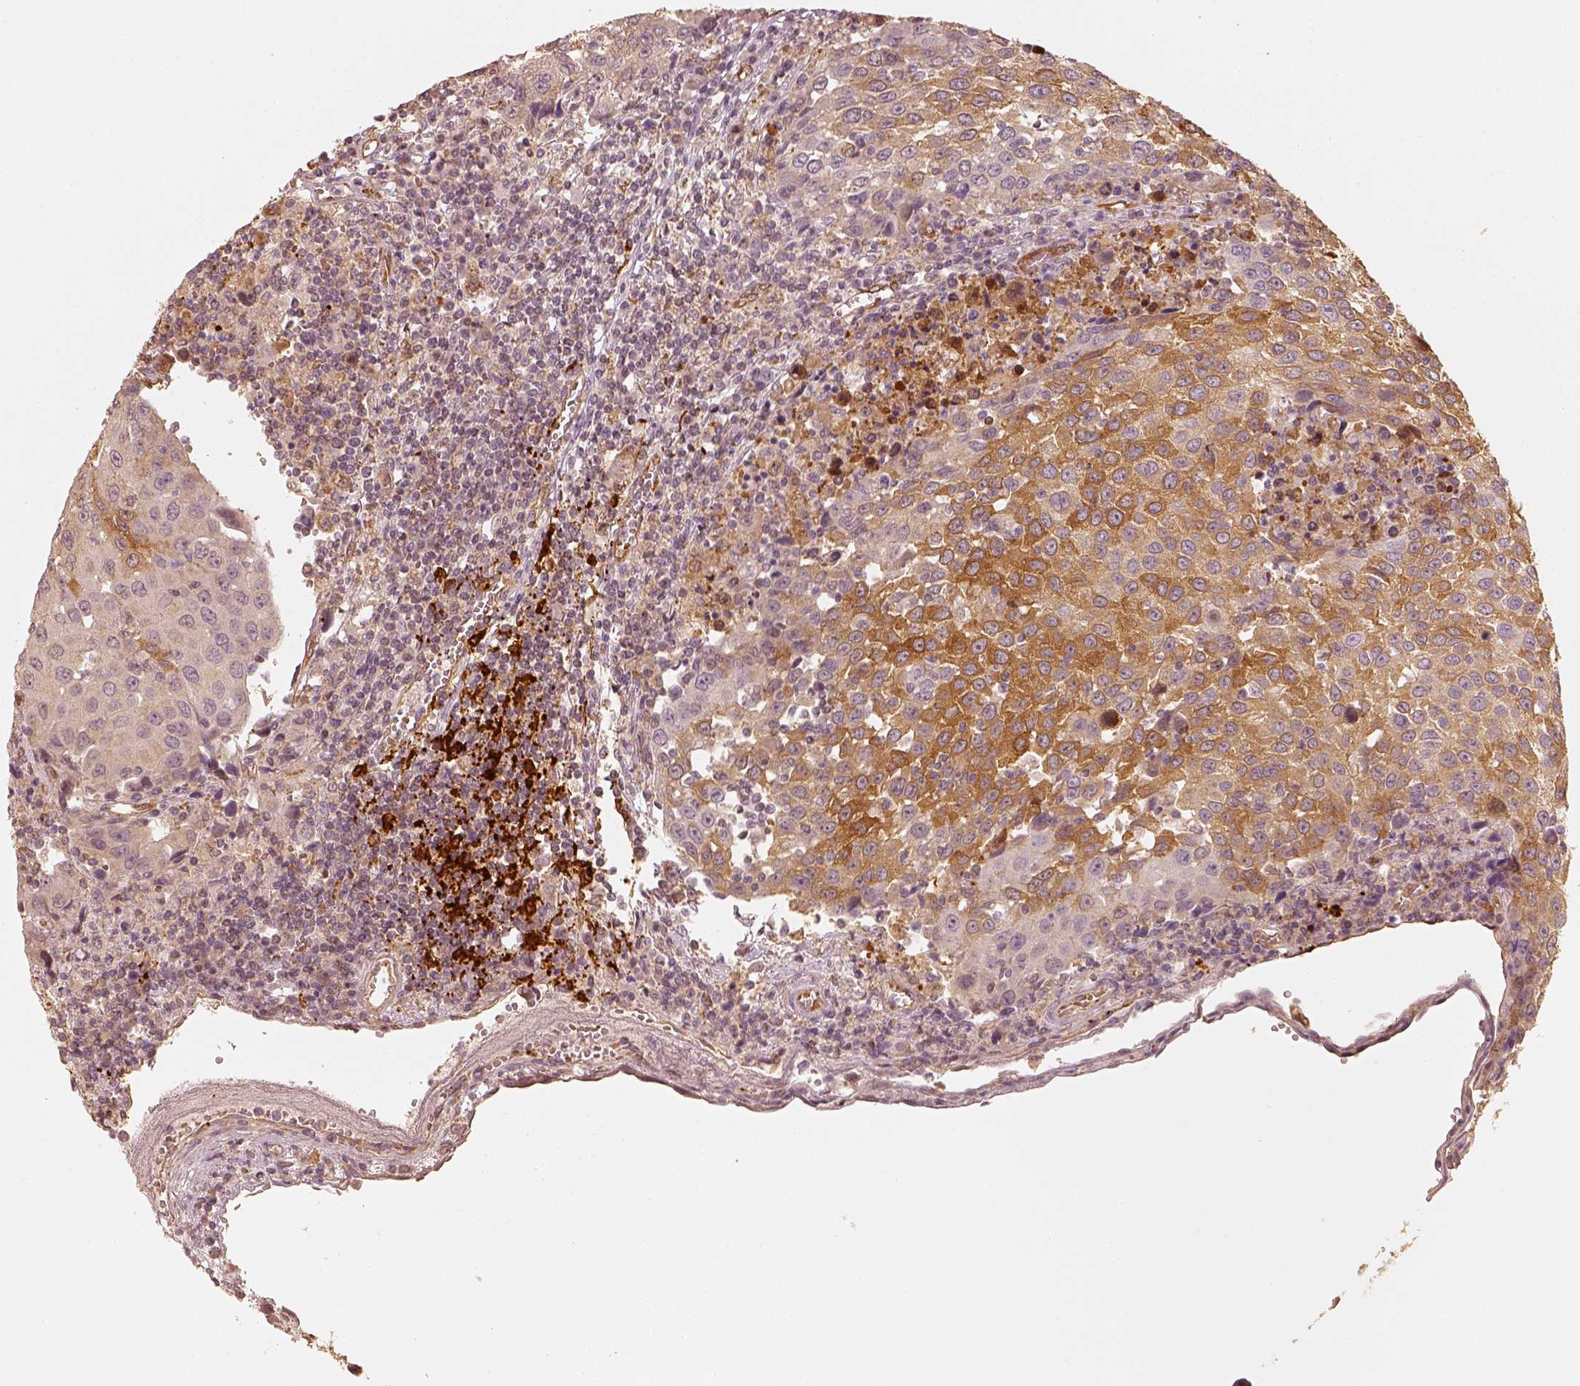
{"staining": {"intensity": "moderate", "quantity": "25%-75%", "location": "cytoplasmic/membranous"}, "tissue": "urothelial cancer", "cell_type": "Tumor cells", "image_type": "cancer", "snomed": [{"axis": "morphology", "description": "Urothelial carcinoma, High grade"}, {"axis": "topography", "description": "Urinary bladder"}], "caption": "This micrograph displays IHC staining of human urothelial cancer, with medium moderate cytoplasmic/membranous positivity in approximately 25%-75% of tumor cells.", "gene": "FSCN1", "patient": {"sex": "female", "age": 85}}